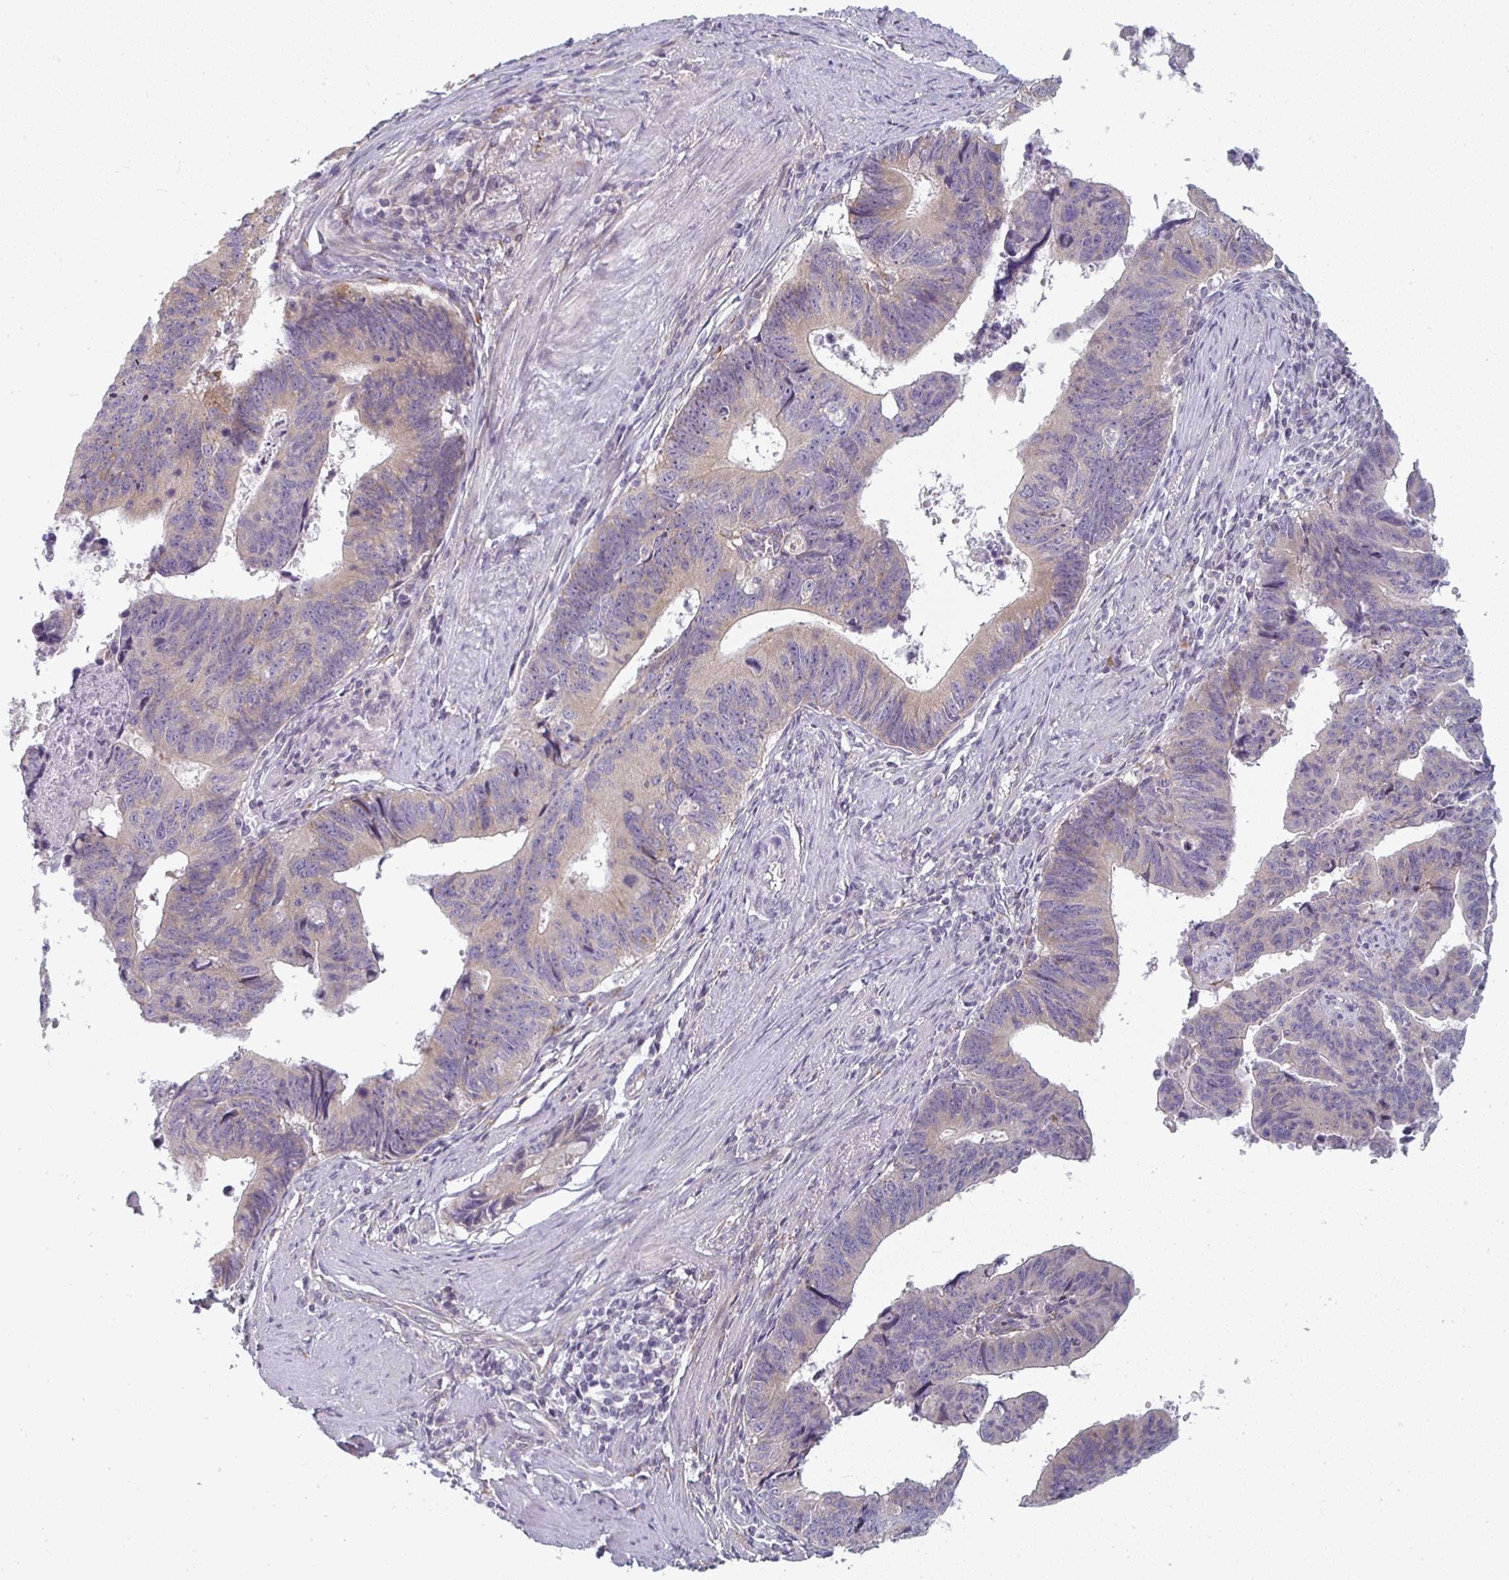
{"staining": {"intensity": "weak", "quantity": "<25%", "location": "cytoplasmic/membranous"}, "tissue": "stomach cancer", "cell_type": "Tumor cells", "image_type": "cancer", "snomed": [{"axis": "morphology", "description": "Adenocarcinoma, NOS"}, {"axis": "topography", "description": "Stomach"}], "caption": "DAB immunohistochemical staining of stomach cancer (adenocarcinoma) shows no significant positivity in tumor cells.", "gene": "CTHRC1", "patient": {"sex": "male", "age": 59}}